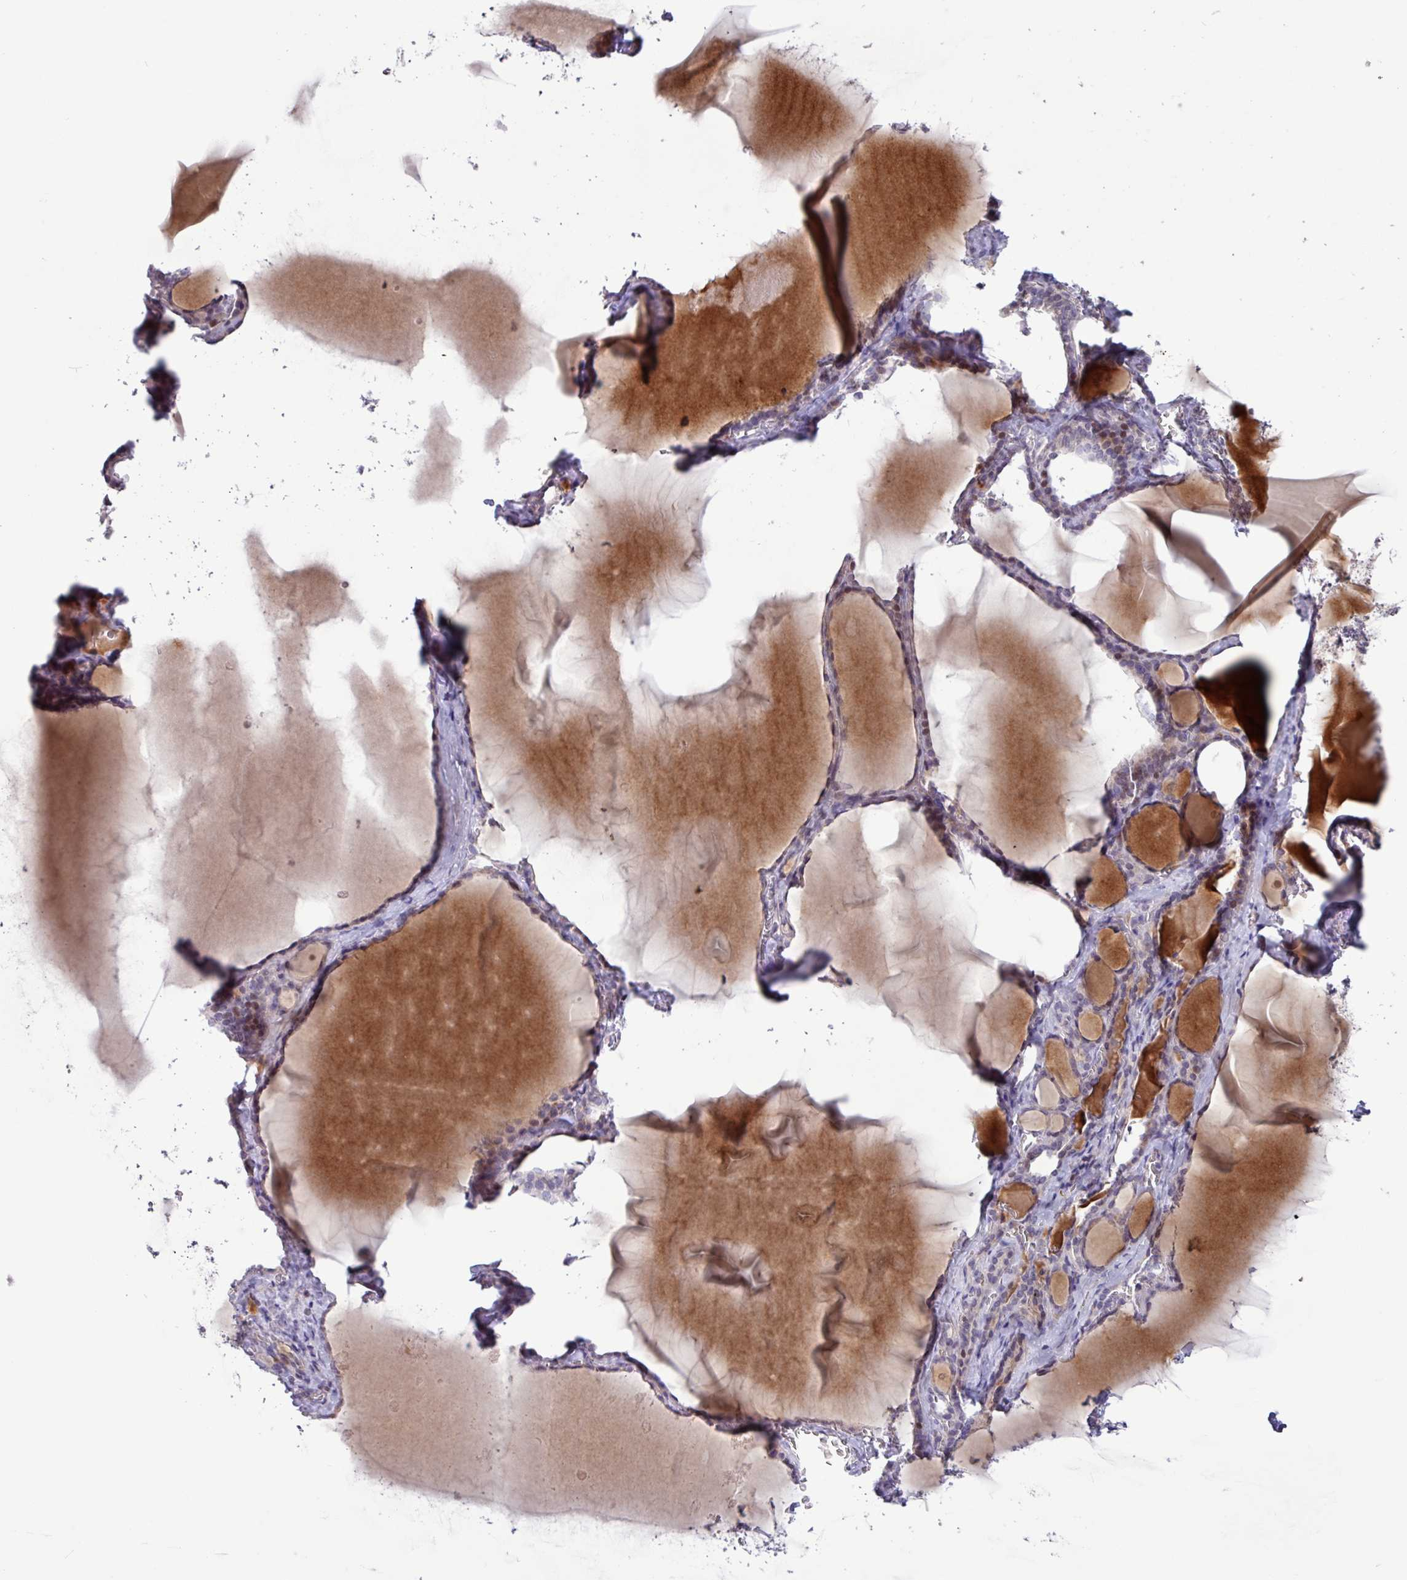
{"staining": {"intensity": "moderate", "quantity": "<25%", "location": "nuclear"}, "tissue": "thyroid gland", "cell_type": "Glandular cells", "image_type": "normal", "snomed": [{"axis": "morphology", "description": "Normal tissue, NOS"}, {"axis": "topography", "description": "Thyroid gland"}], "caption": "About <25% of glandular cells in normal thyroid gland exhibit moderate nuclear protein staining as visualized by brown immunohistochemical staining.", "gene": "RTL3", "patient": {"sex": "female", "age": 49}}